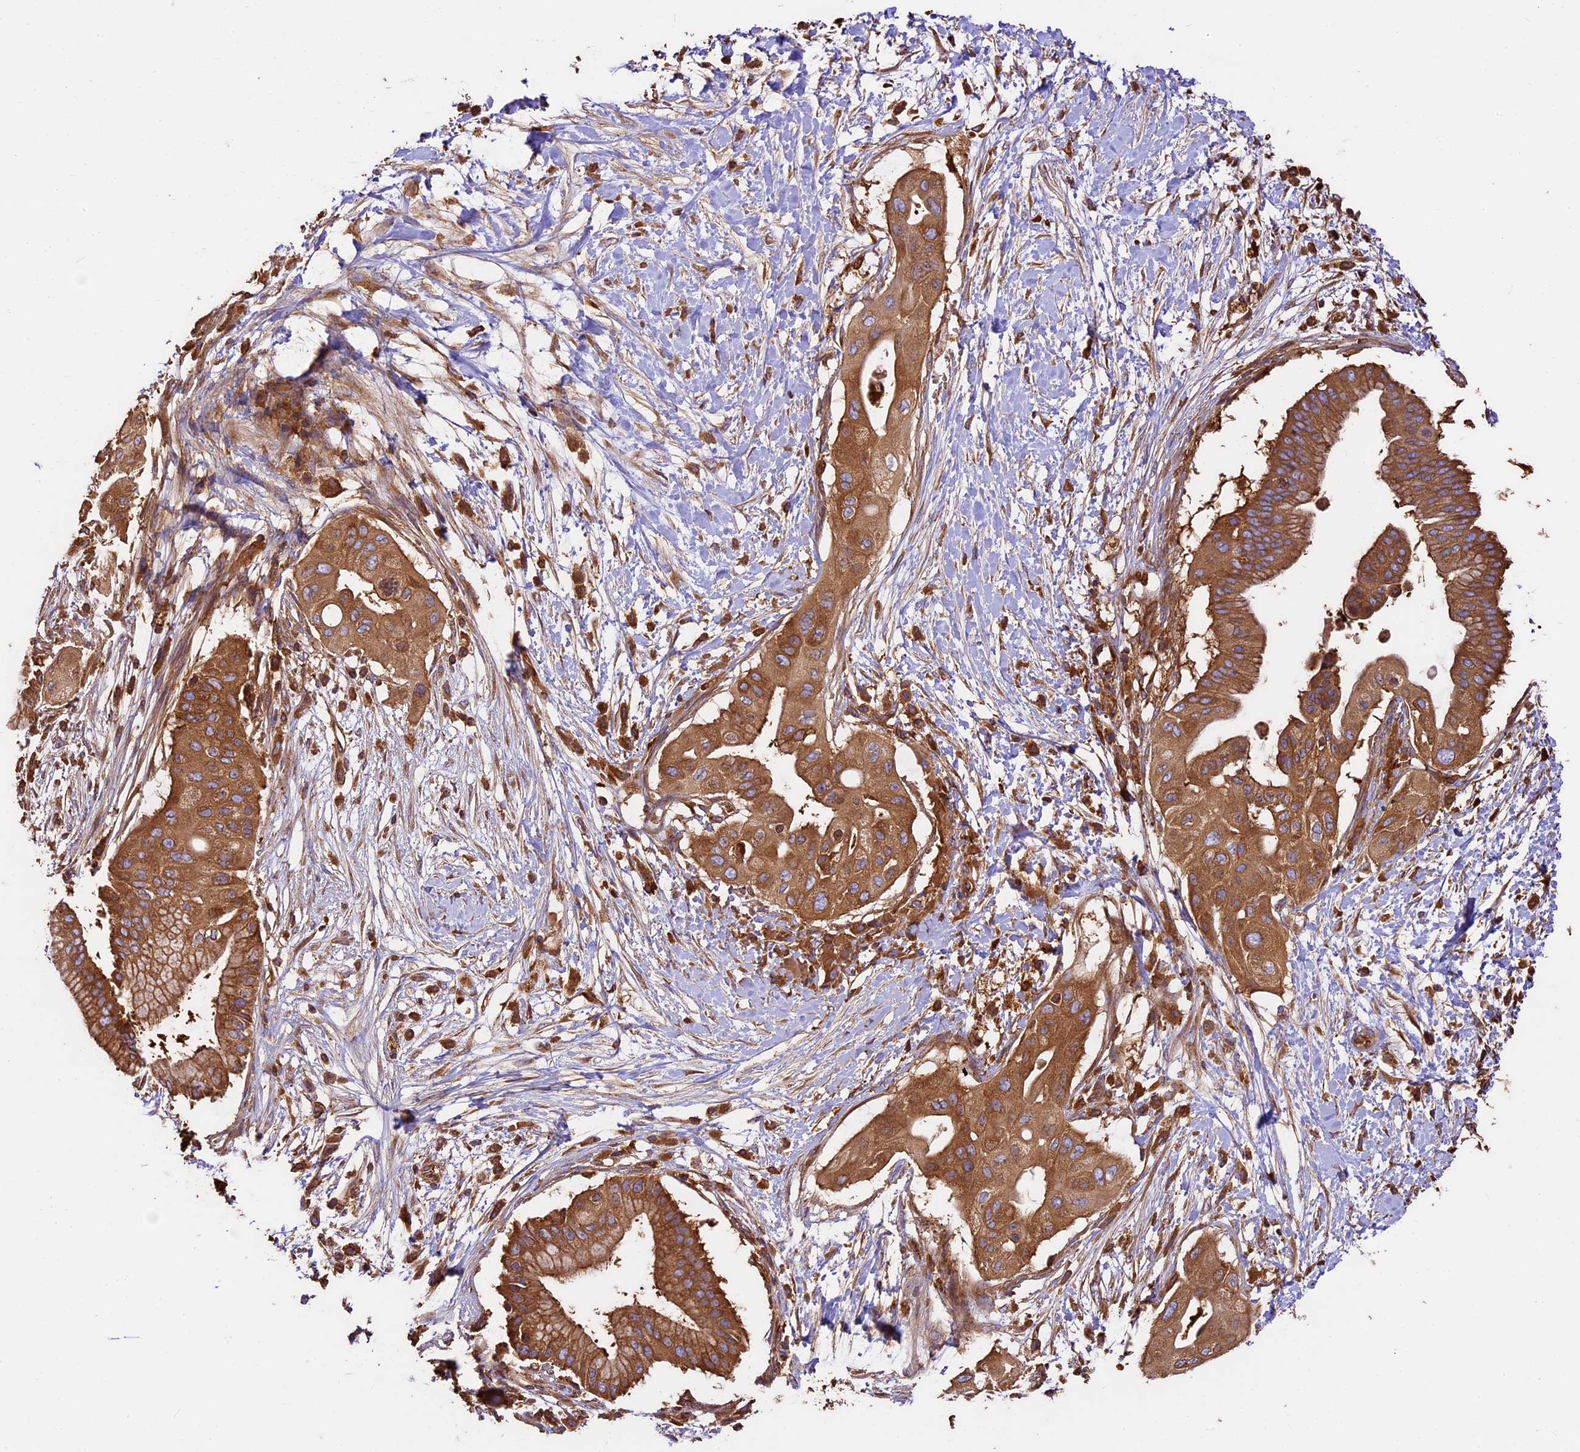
{"staining": {"intensity": "moderate", "quantity": ">75%", "location": "cytoplasmic/membranous"}, "tissue": "pancreatic cancer", "cell_type": "Tumor cells", "image_type": "cancer", "snomed": [{"axis": "morphology", "description": "Adenocarcinoma, NOS"}, {"axis": "topography", "description": "Pancreas"}], "caption": "Tumor cells display medium levels of moderate cytoplasmic/membranous expression in about >75% of cells in adenocarcinoma (pancreatic). The staining was performed using DAB, with brown indicating positive protein expression. Nuclei are stained blue with hematoxylin.", "gene": "KARS1", "patient": {"sex": "male", "age": 68}}